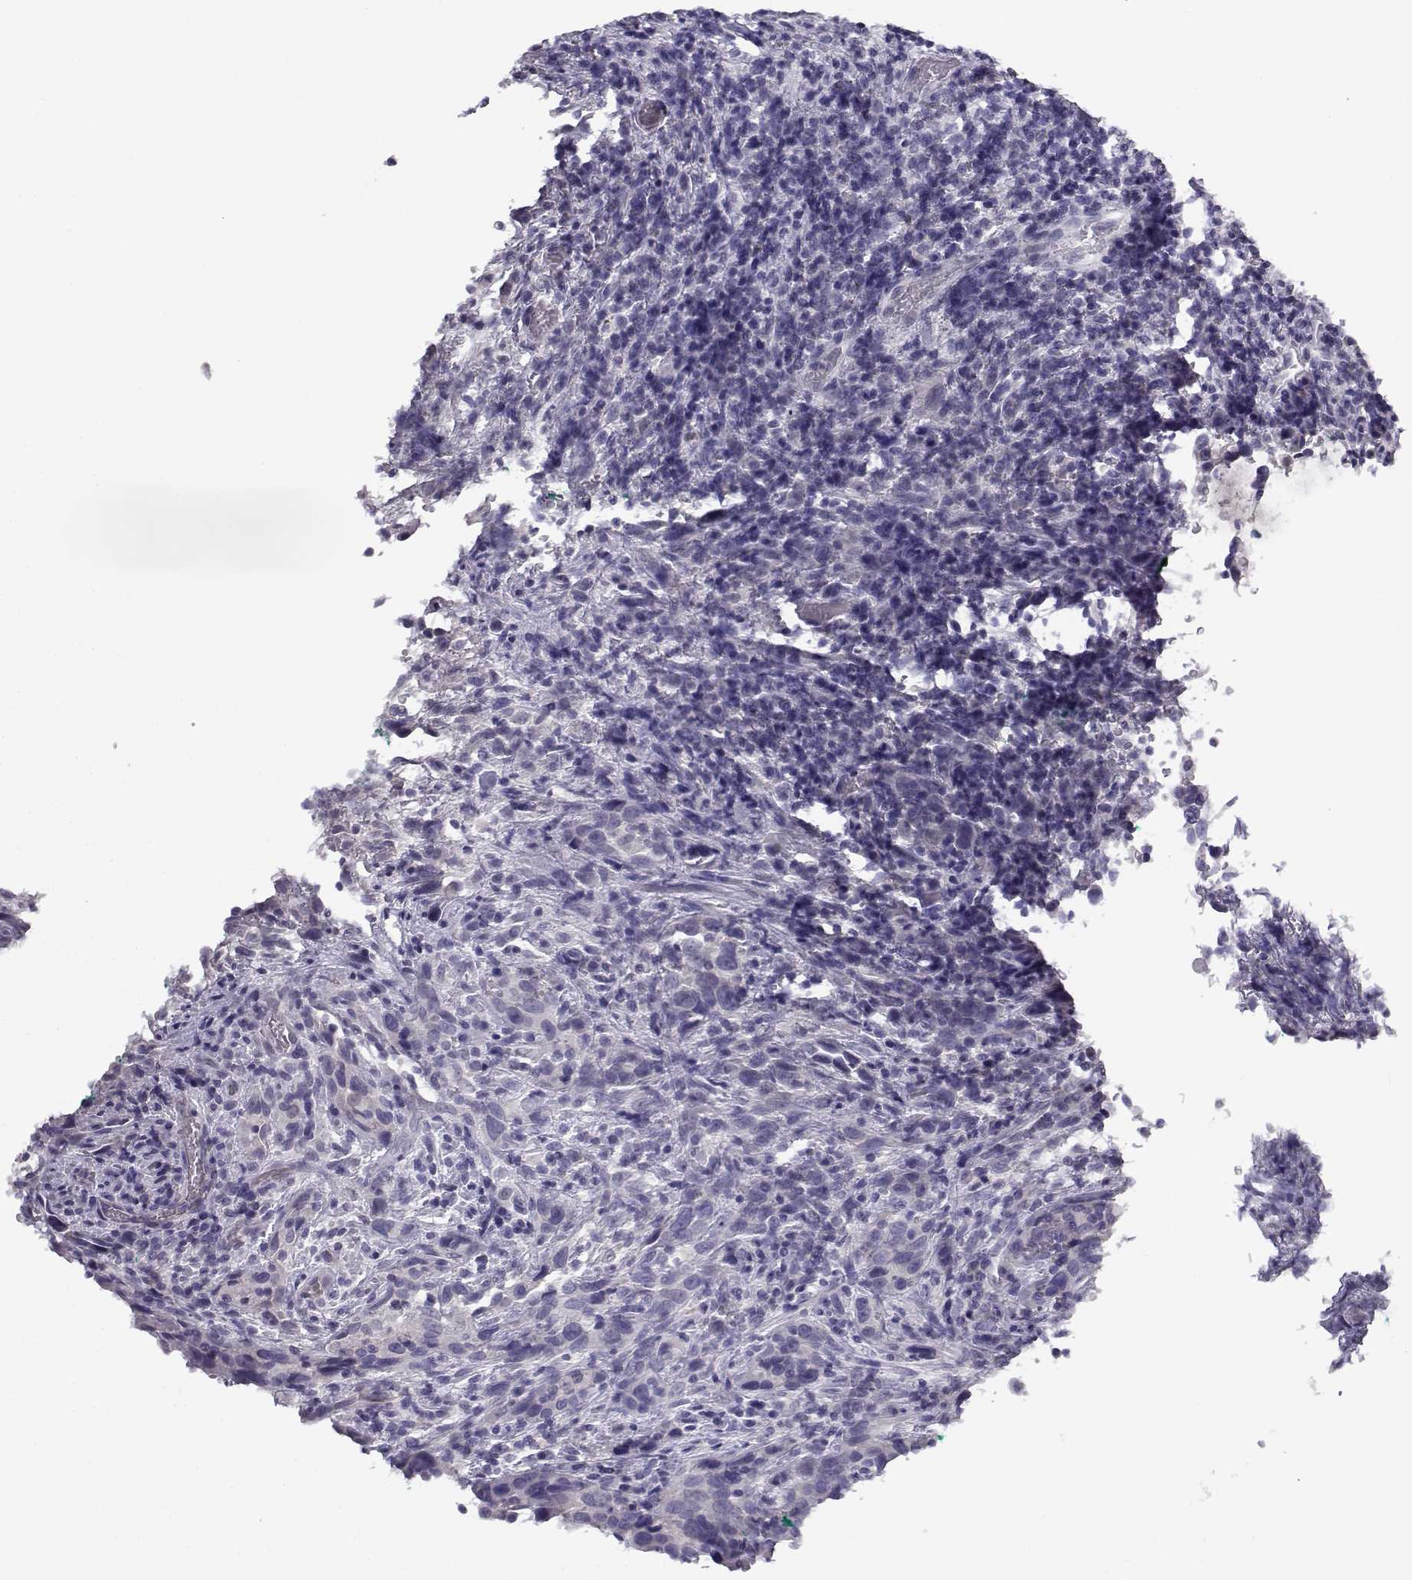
{"staining": {"intensity": "negative", "quantity": "none", "location": "none"}, "tissue": "urothelial cancer", "cell_type": "Tumor cells", "image_type": "cancer", "snomed": [{"axis": "morphology", "description": "Urothelial carcinoma, NOS"}, {"axis": "morphology", "description": "Urothelial carcinoma, High grade"}, {"axis": "topography", "description": "Urinary bladder"}], "caption": "This is an immunohistochemistry (IHC) photomicrograph of high-grade urothelial carcinoma. There is no staining in tumor cells.", "gene": "CFAP77", "patient": {"sex": "female", "age": 64}}